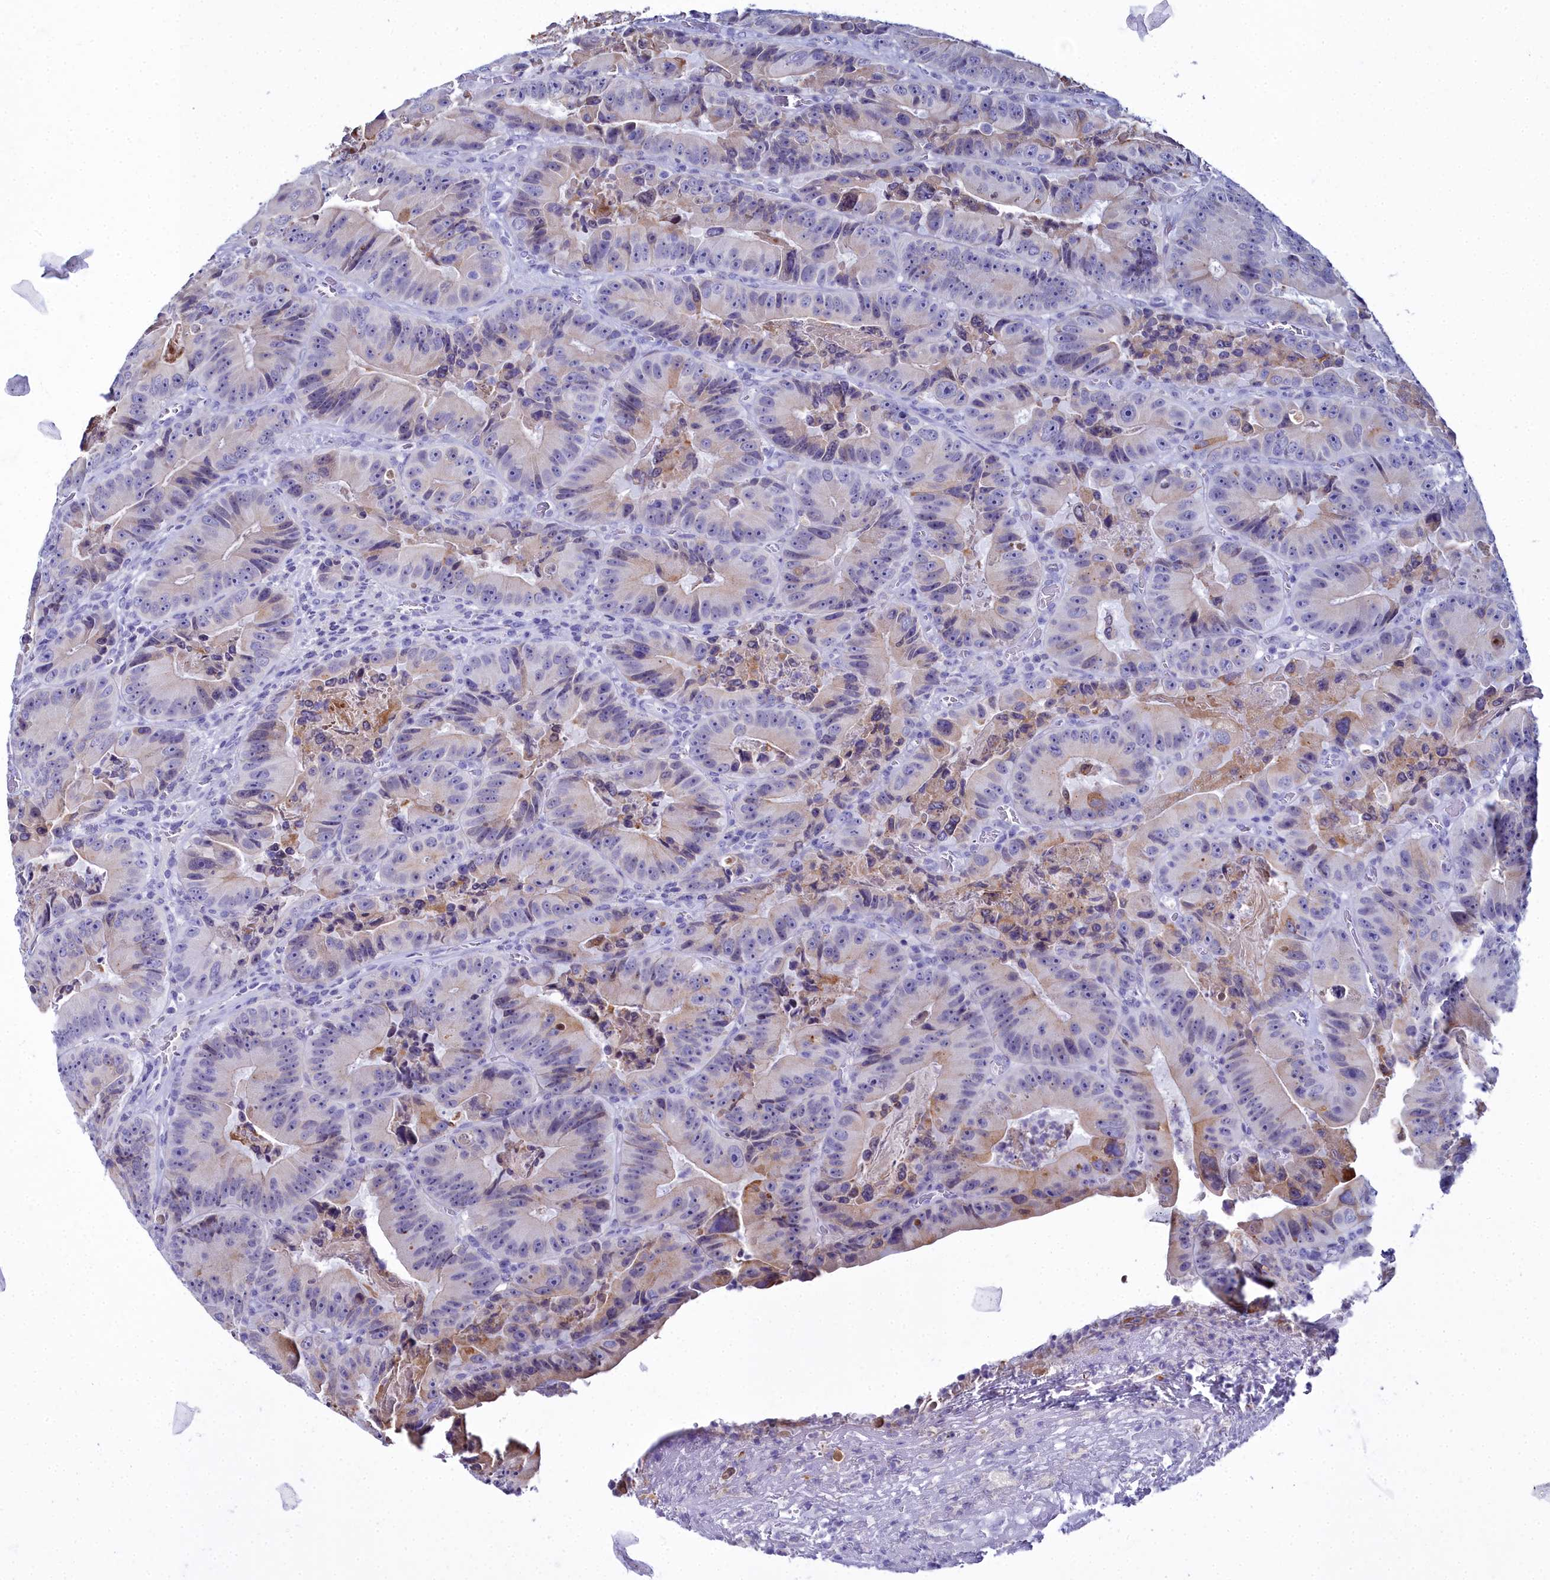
{"staining": {"intensity": "weak", "quantity": "<25%", "location": "cytoplasmic/membranous"}, "tissue": "colorectal cancer", "cell_type": "Tumor cells", "image_type": "cancer", "snomed": [{"axis": "morphology", "description": "Adenocarcinoma, NOS"}, {"axis": "topography", "description": "Colon"}], "caption": "This histopathology image is of colorectal cancer (adenocarcinoma) stained with IHC to label a protein in brown with the nuclei are counter-stained blue. There is no positivity in tumor cells.", "gene": "ELAPOR2", "patient": {"sex": "female", "age": 86}}